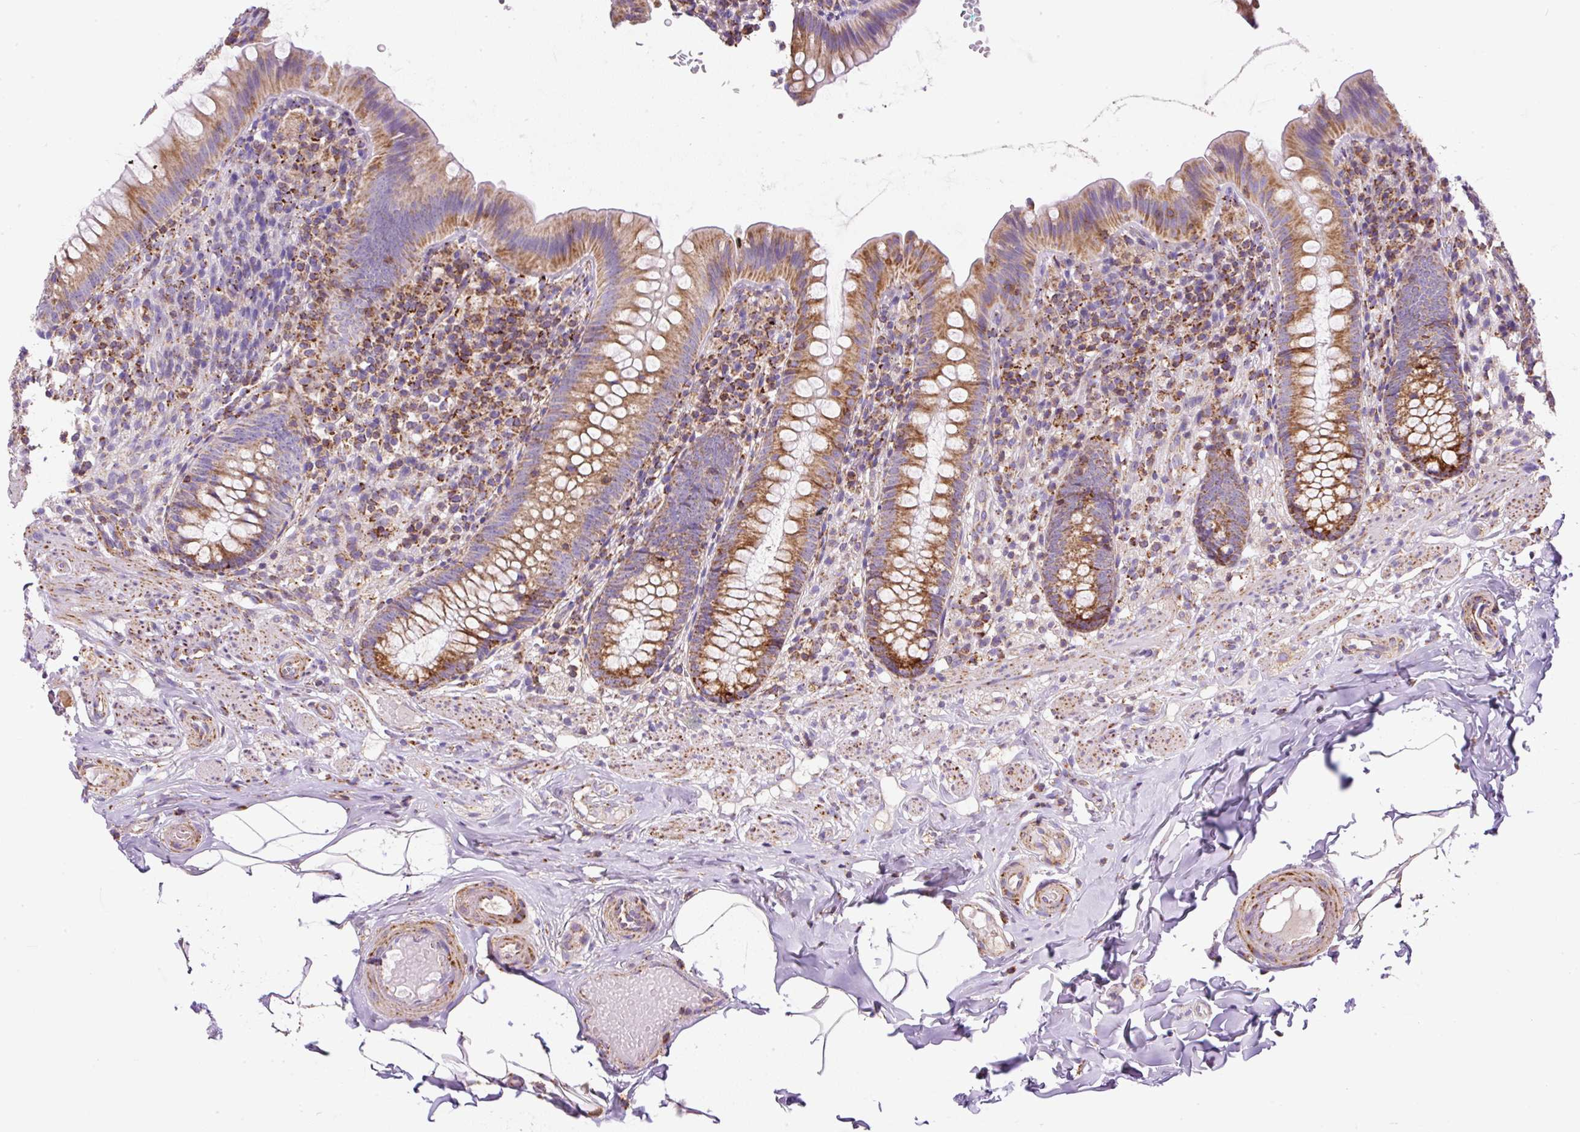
{"staining": {"intensity": "moderate", "quantity": ">75%", "location": "cytoplasmic/membranous"}, "tissue": "appendix", "cell_type": "Glandular cells", "image_type": "normal", "snomed": [{"axis": "morphology", "description": "Normal tissue, NOS"}, {"axis": "topography", "description": "Appendix"}], "caption": "Immunohistochemistry of normal appendix shows medium levels of moderate cytoplasmic/membranous staining in approximately >75% of glandular cells. Nuclei are stained in blue.", "gene": "NF1", "patient": {"sex": "male", "age": 55}}